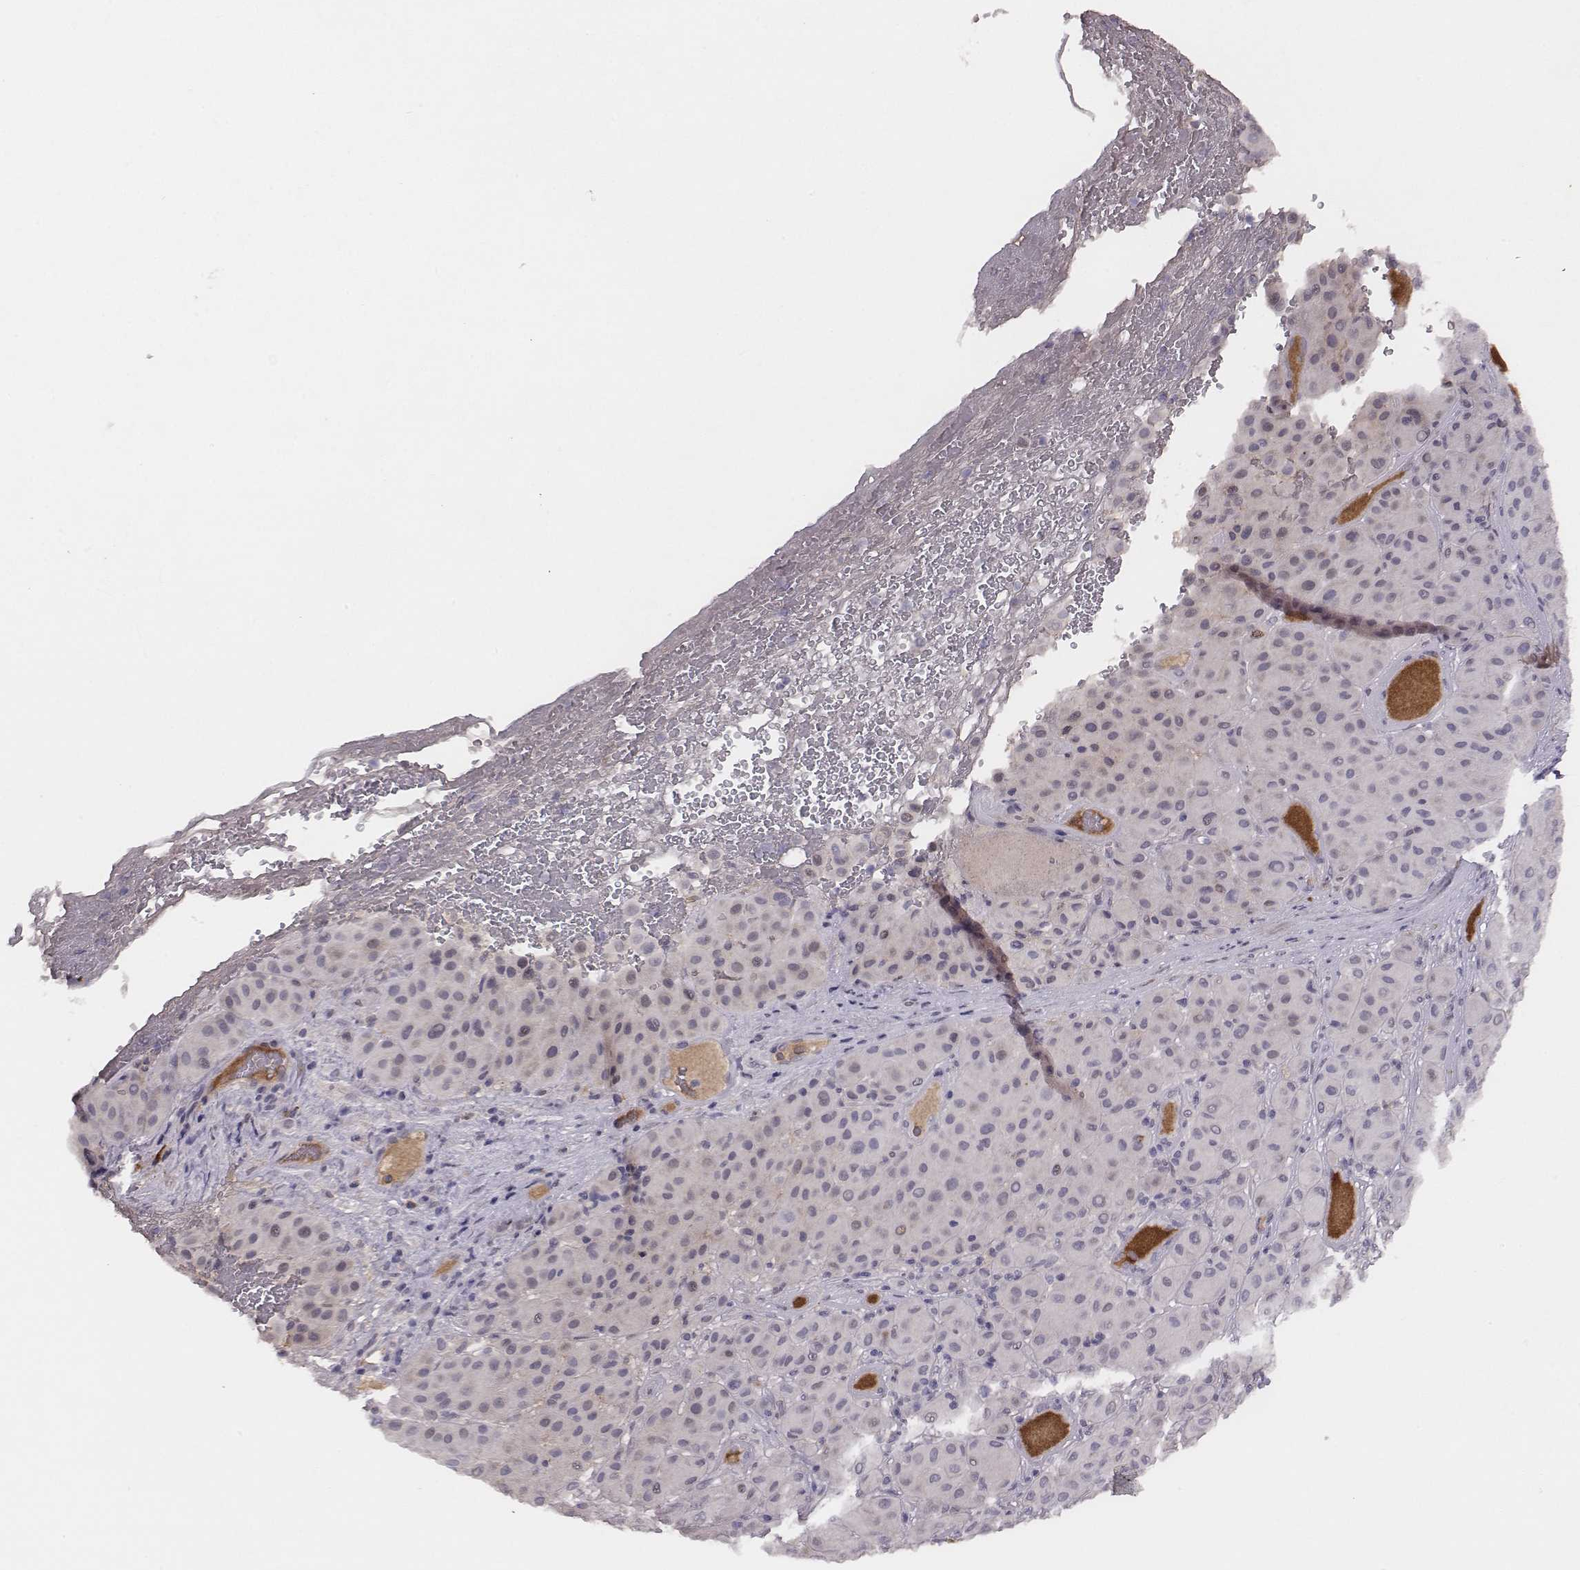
{"staining": {"intensity": "negative", "quantity": "none", "location": "none"}, "tissue": "melanoma", "cell_type": "Tumor cells", "image_type": "cancer", "snomed": [{"axis": "morphology", "description": "Malignant melanoma, Metastatic site"}, {"axis": "topography", "description": "Smooth muscle"}], "caption": "High magnification brightfield microscopy of melanoma stained with DAB (brown) and counterstained with hematoxylin (blue): tumor cells show no significant expression. (Brightfield microscopy of DAB (3,3'-diaminobenzidine) immunohistochemistry (IHC) at high magnification).", "gene": "SLC22A6", "patient": {"sex": "male", "age": 41}}